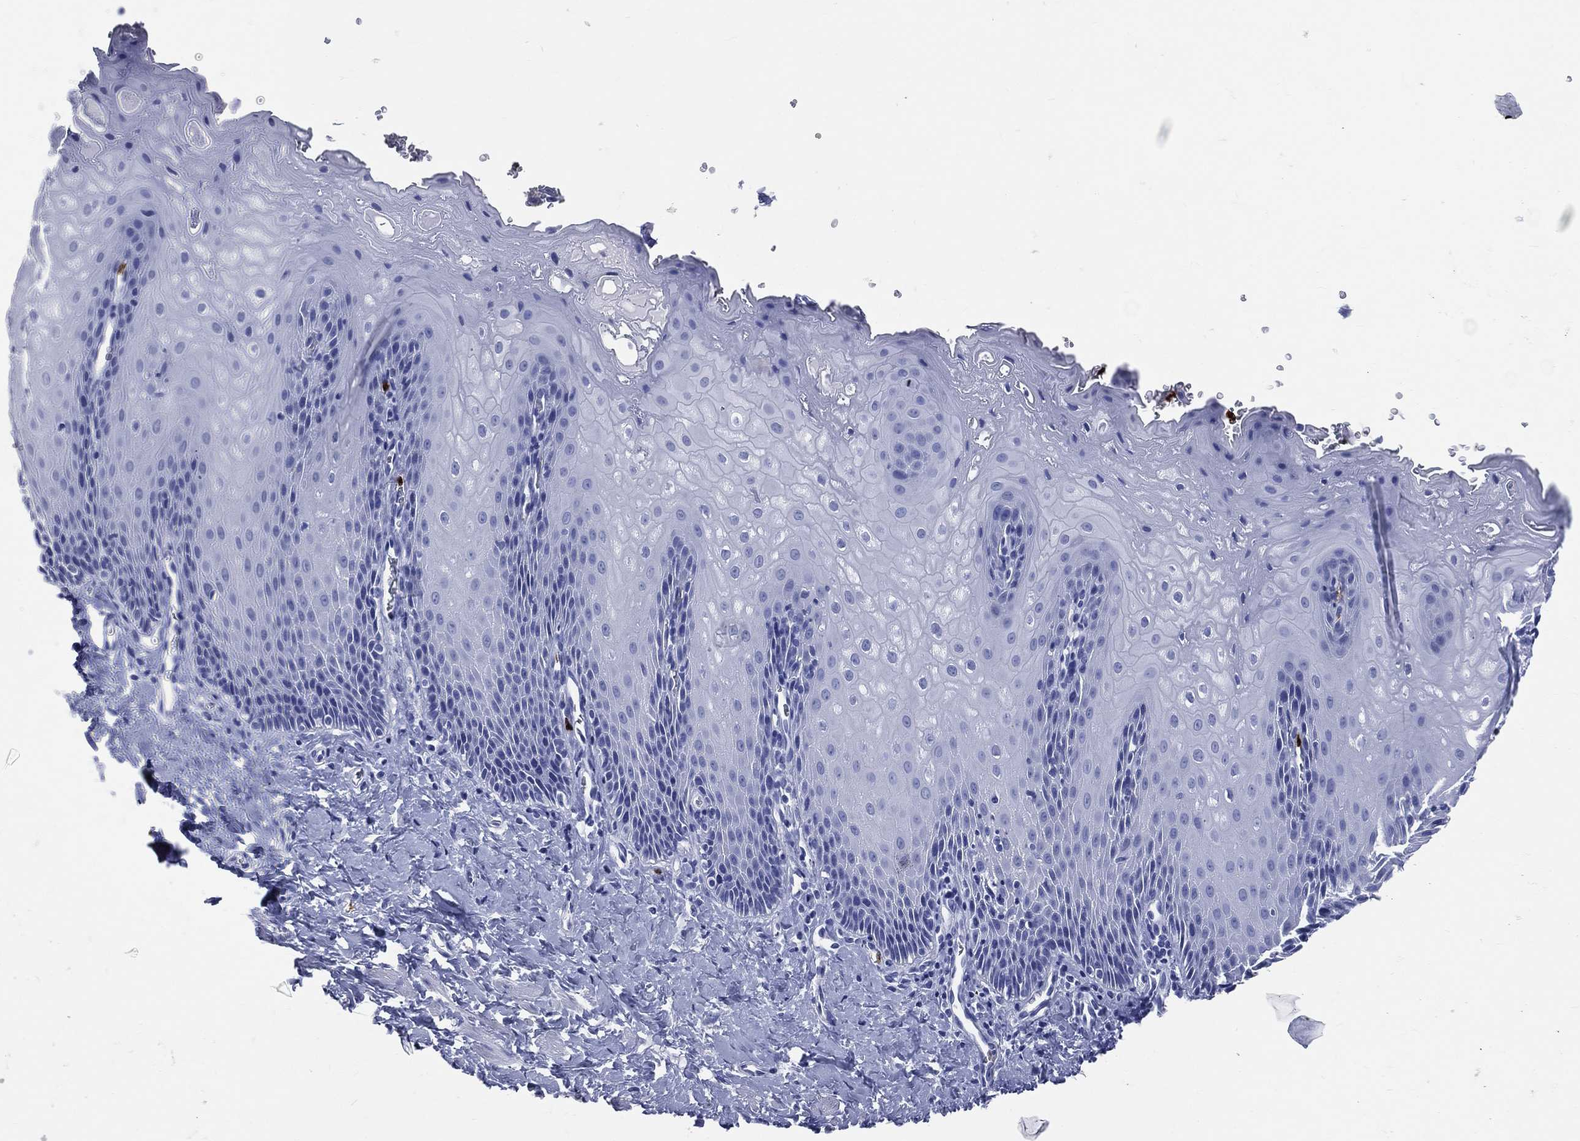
{"staining": {"intensity": "negative", "quantity": "none", "location": "none"}, "tissue": "esophagus", "cell_type": "Squamous epithelial cells", "image_type": "normal", "snomed": [{"axis": "morphology", "description": "Normal tissue, NOS"}, {"axis": "topography", "description": "Esophagus"}], "caption": "Immunohistochemical staining of unremarkable esophagus demonstrates no significant staining in squamous epithelial cells.", "gene": "PGLYRP1", "patient": {"sex": "male", "age": 64}}